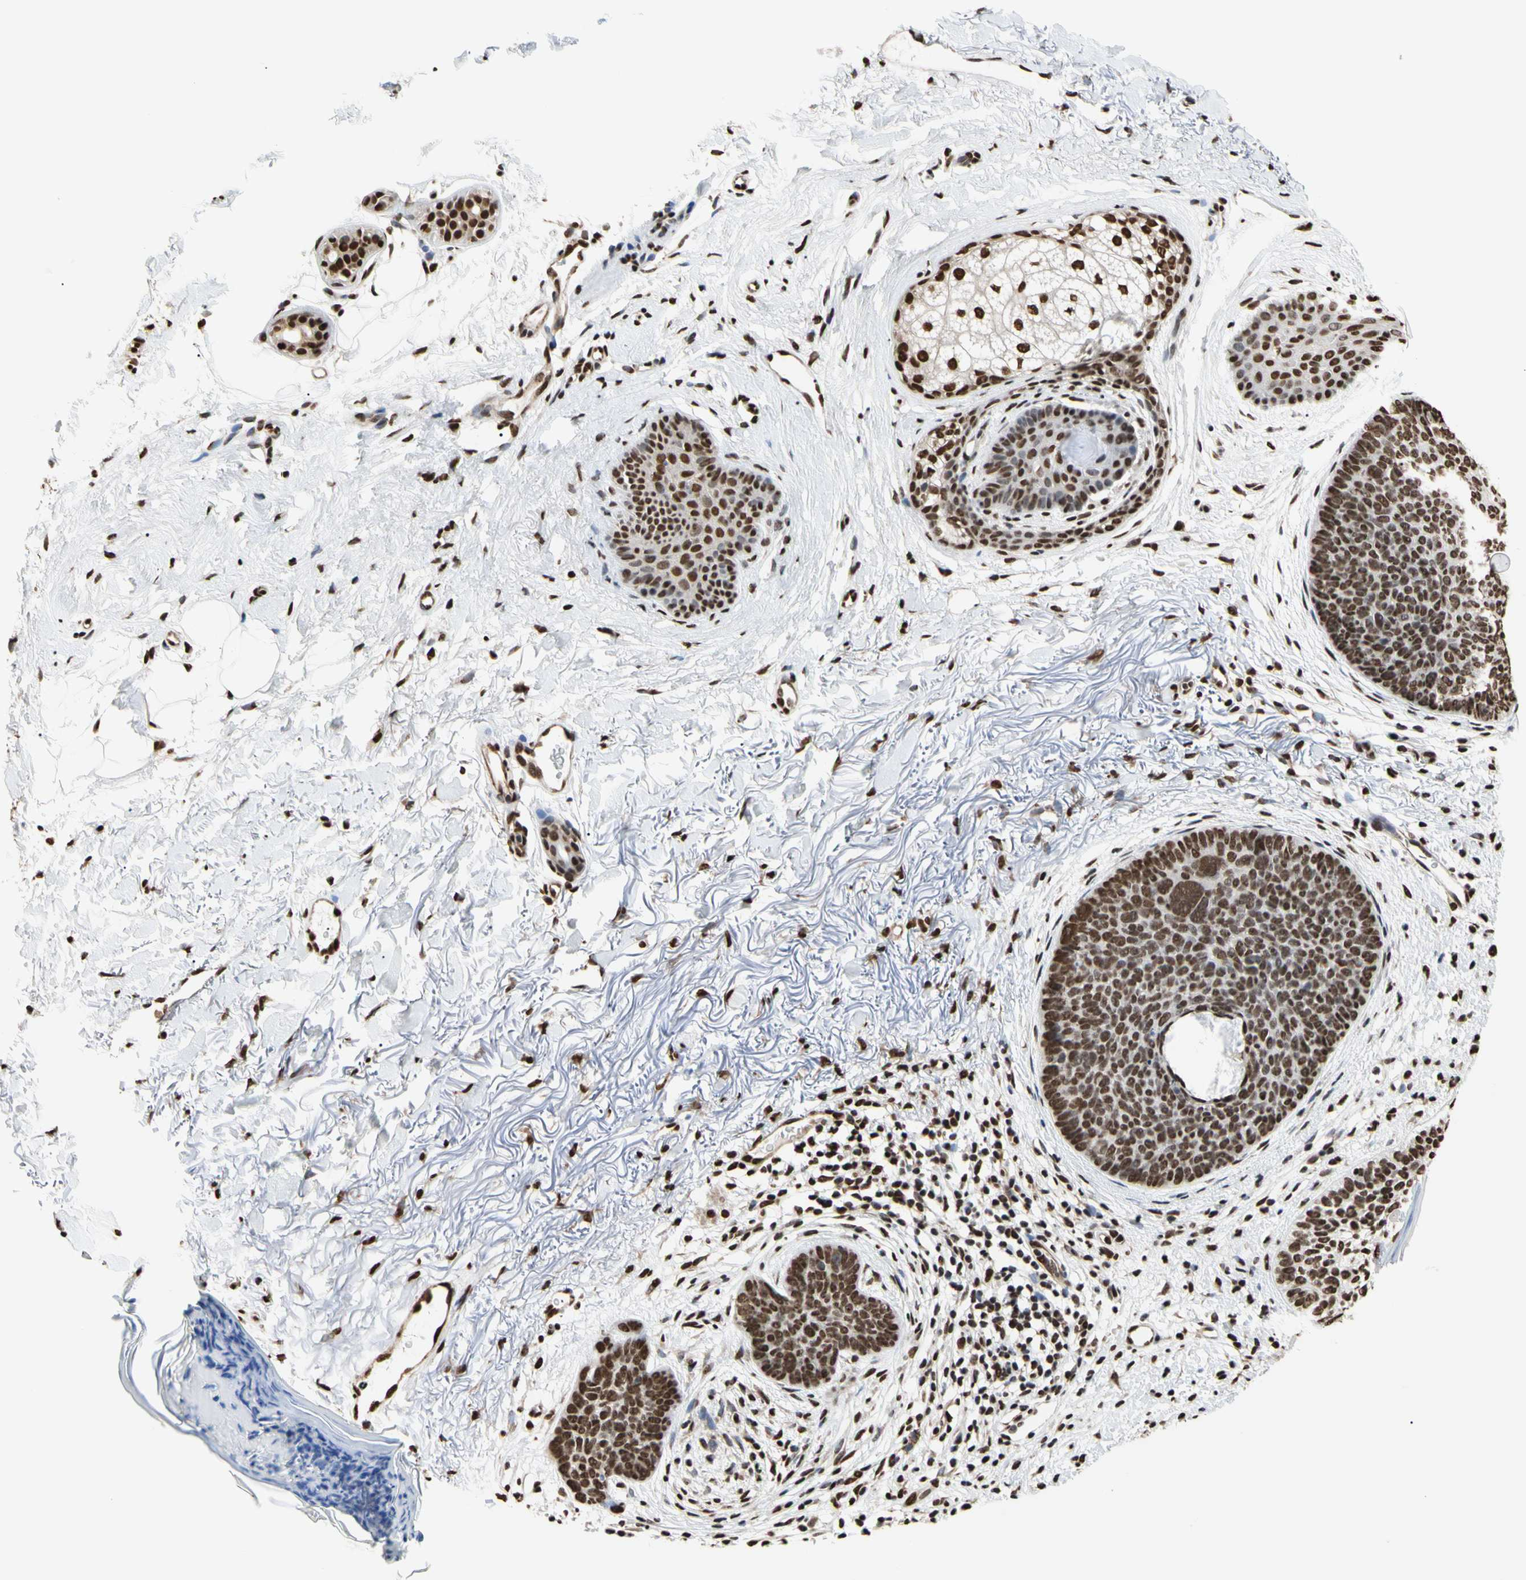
{"staining": {"intensity": "strong", "quantity": ">75%", "location": "nuclear"}, "tissue": "skin cancer", "cell_type": "Tumor cells", "image_type": "cancer", "snomed": [{"axis": "morphology", "description": "Basal cell carcinoma"}, {"axis": "topography", "description": "Skin"}], "caption": "Basal cell carcinoma (skin) stained for a protein (brown) demonstrates strong nuclear positive positivity in approximately >75% of tumor cells.", "gene": "HNRNPK", "patient": {"sex": "female", "age": 70}}